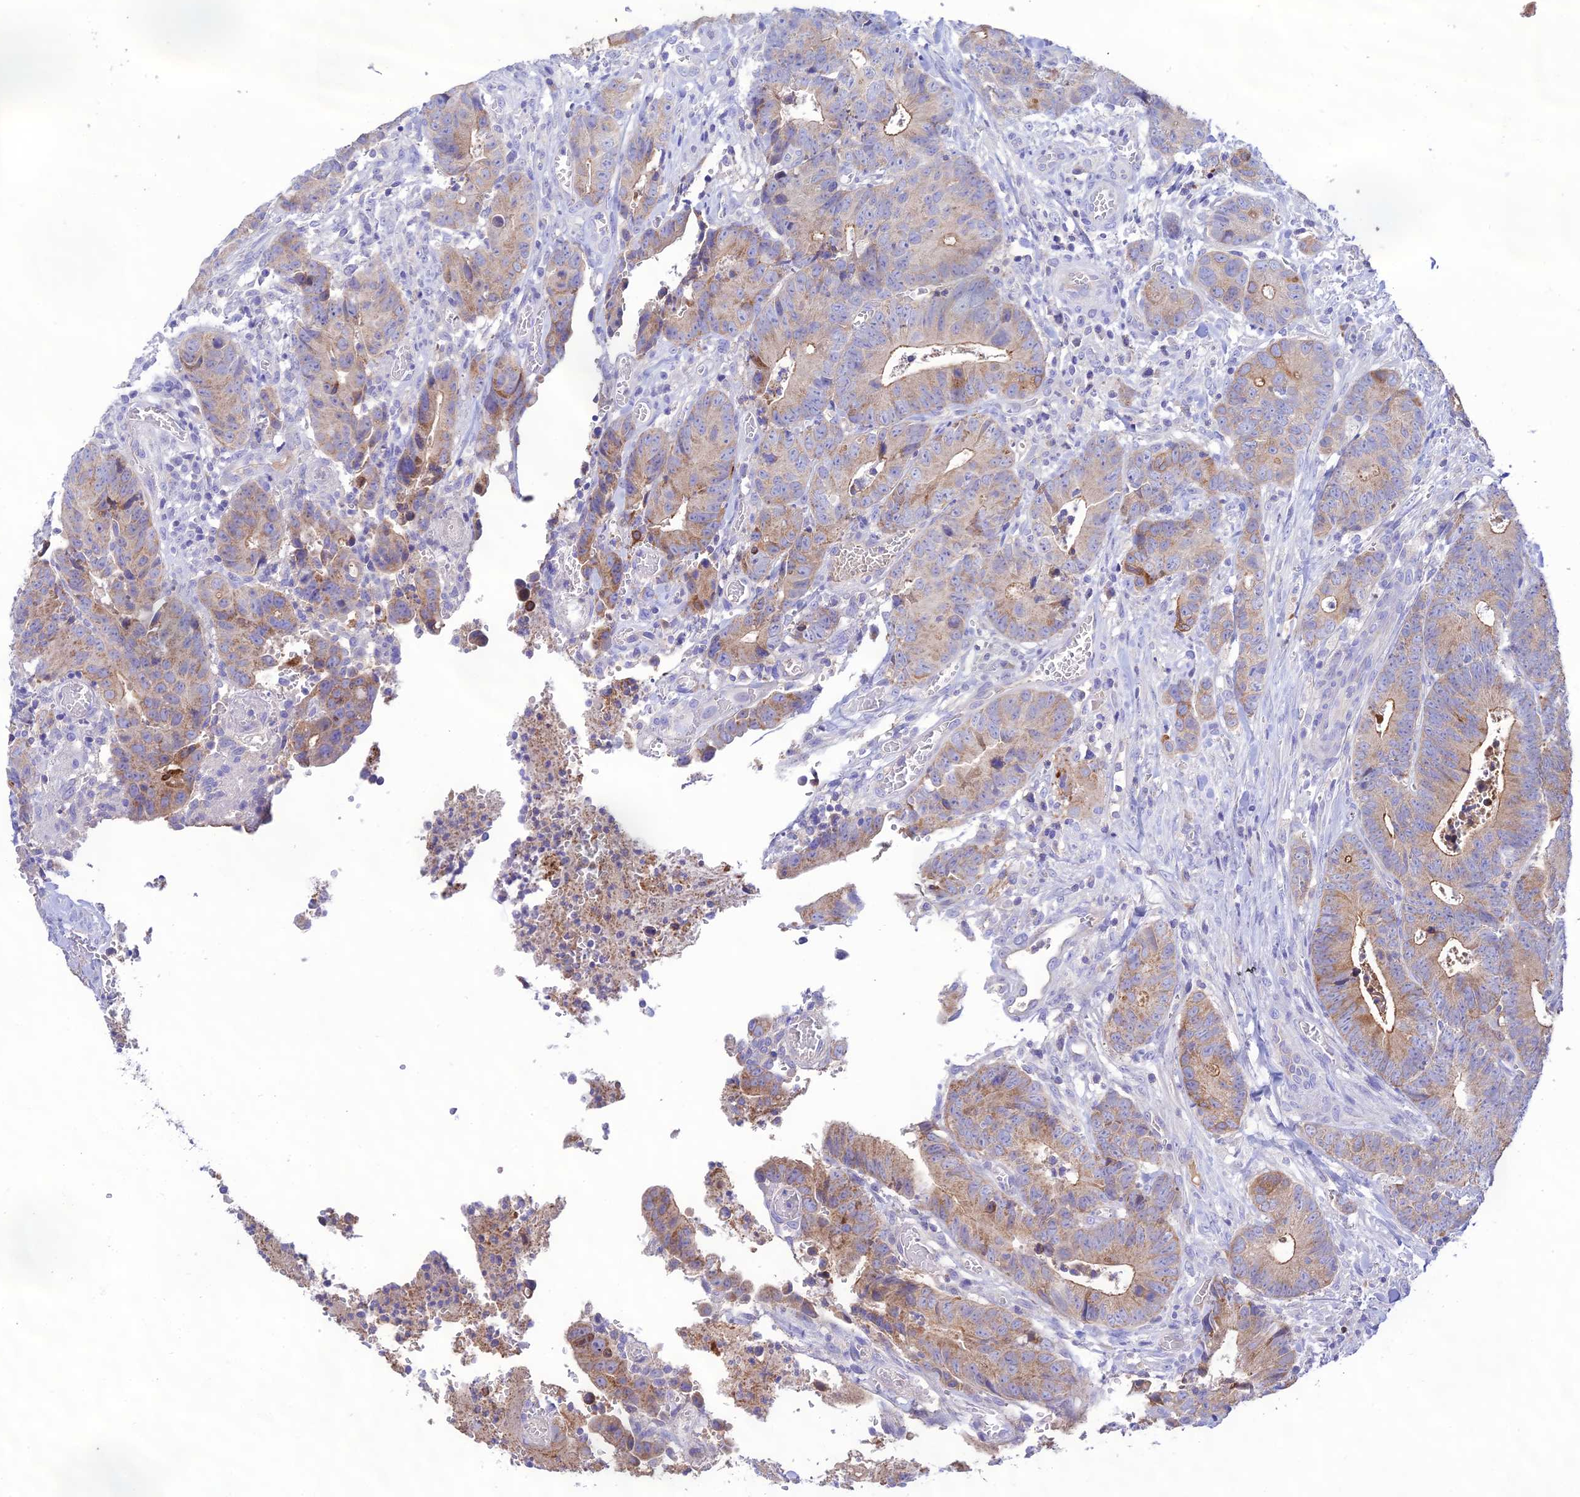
{"staining": {"intensity": "moderate", "quantity": "25%-75%", "location": "cytoplasmic/membranous"}, "tissue": "colorectal cancer", "cell_type": "Tumor cells", "image_type": "cancer", "snomed": [{"axis": "morphology", "description": "Adenocarcinoma, NOS"}, {"axis": "topography", "description": "Colon"}], "caption": "DAB immunohistochemical staining of human colorectal cancer (adenocarcinoma) reveals moderate cytoplasmic/membranous protein expression in about 25%-75% of tumor cells.", "gene": "NLRP9", "patient": {"sex": "female", "age": 57}}